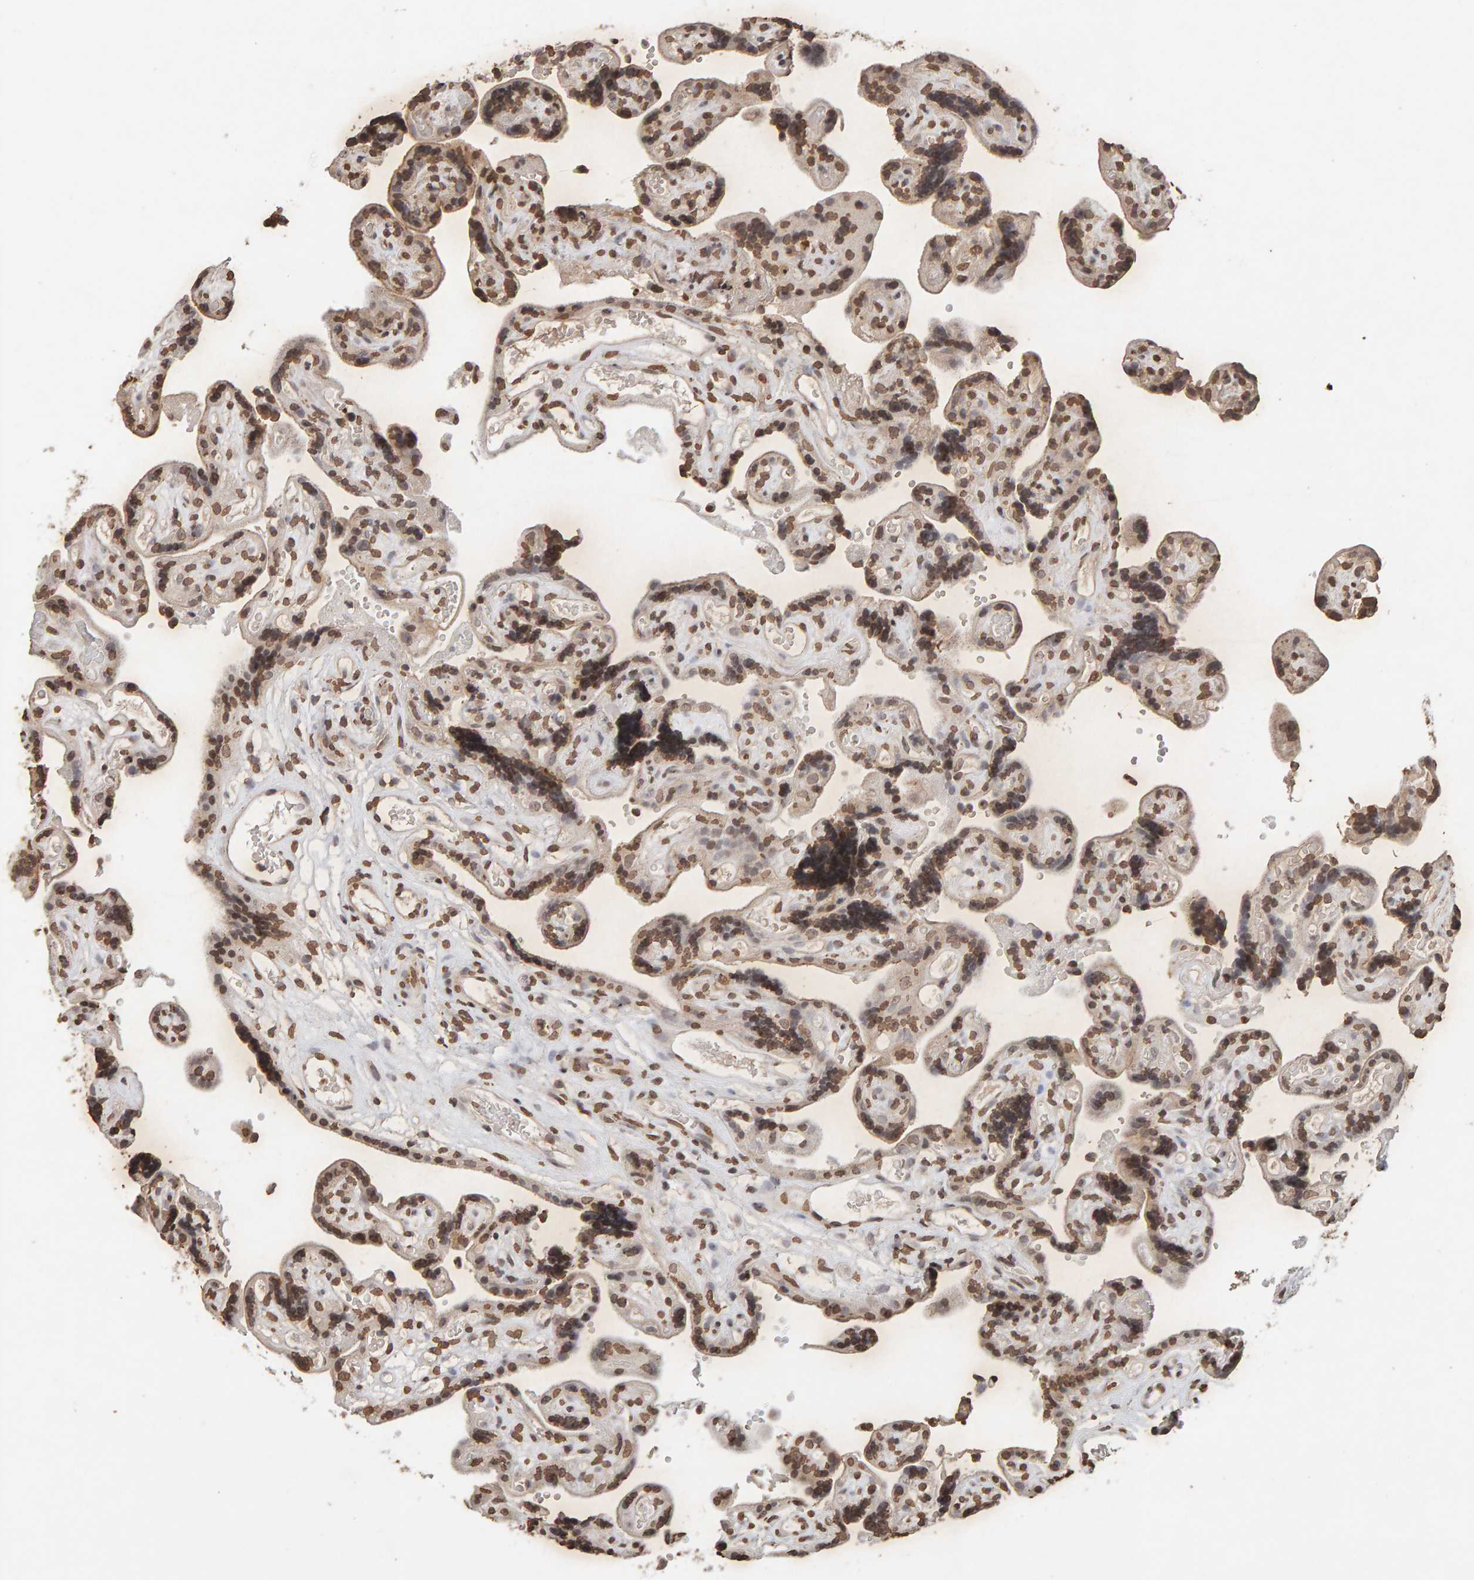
{"staining": {"intensity": "moderate", "quantity": ">75%", "location": "cytoplasmic/membranous,nuclear"}, "tissue": "placenta", "cell_type": "Trophoblastic cells", "image_type": "normal", "snomed": [{"axis": "morphology", "description": "Normal tissue, NOS"}, {"axis": "topography", "description": "Placenta"}], "caption": "A brown stain labels moderate cytoplasmic/membranous,nuclear expression of a protein in trophoblastic cells of normal placenta.", "gene": "DNAJB5", "patient": {"sex": "female", "age": 30}}